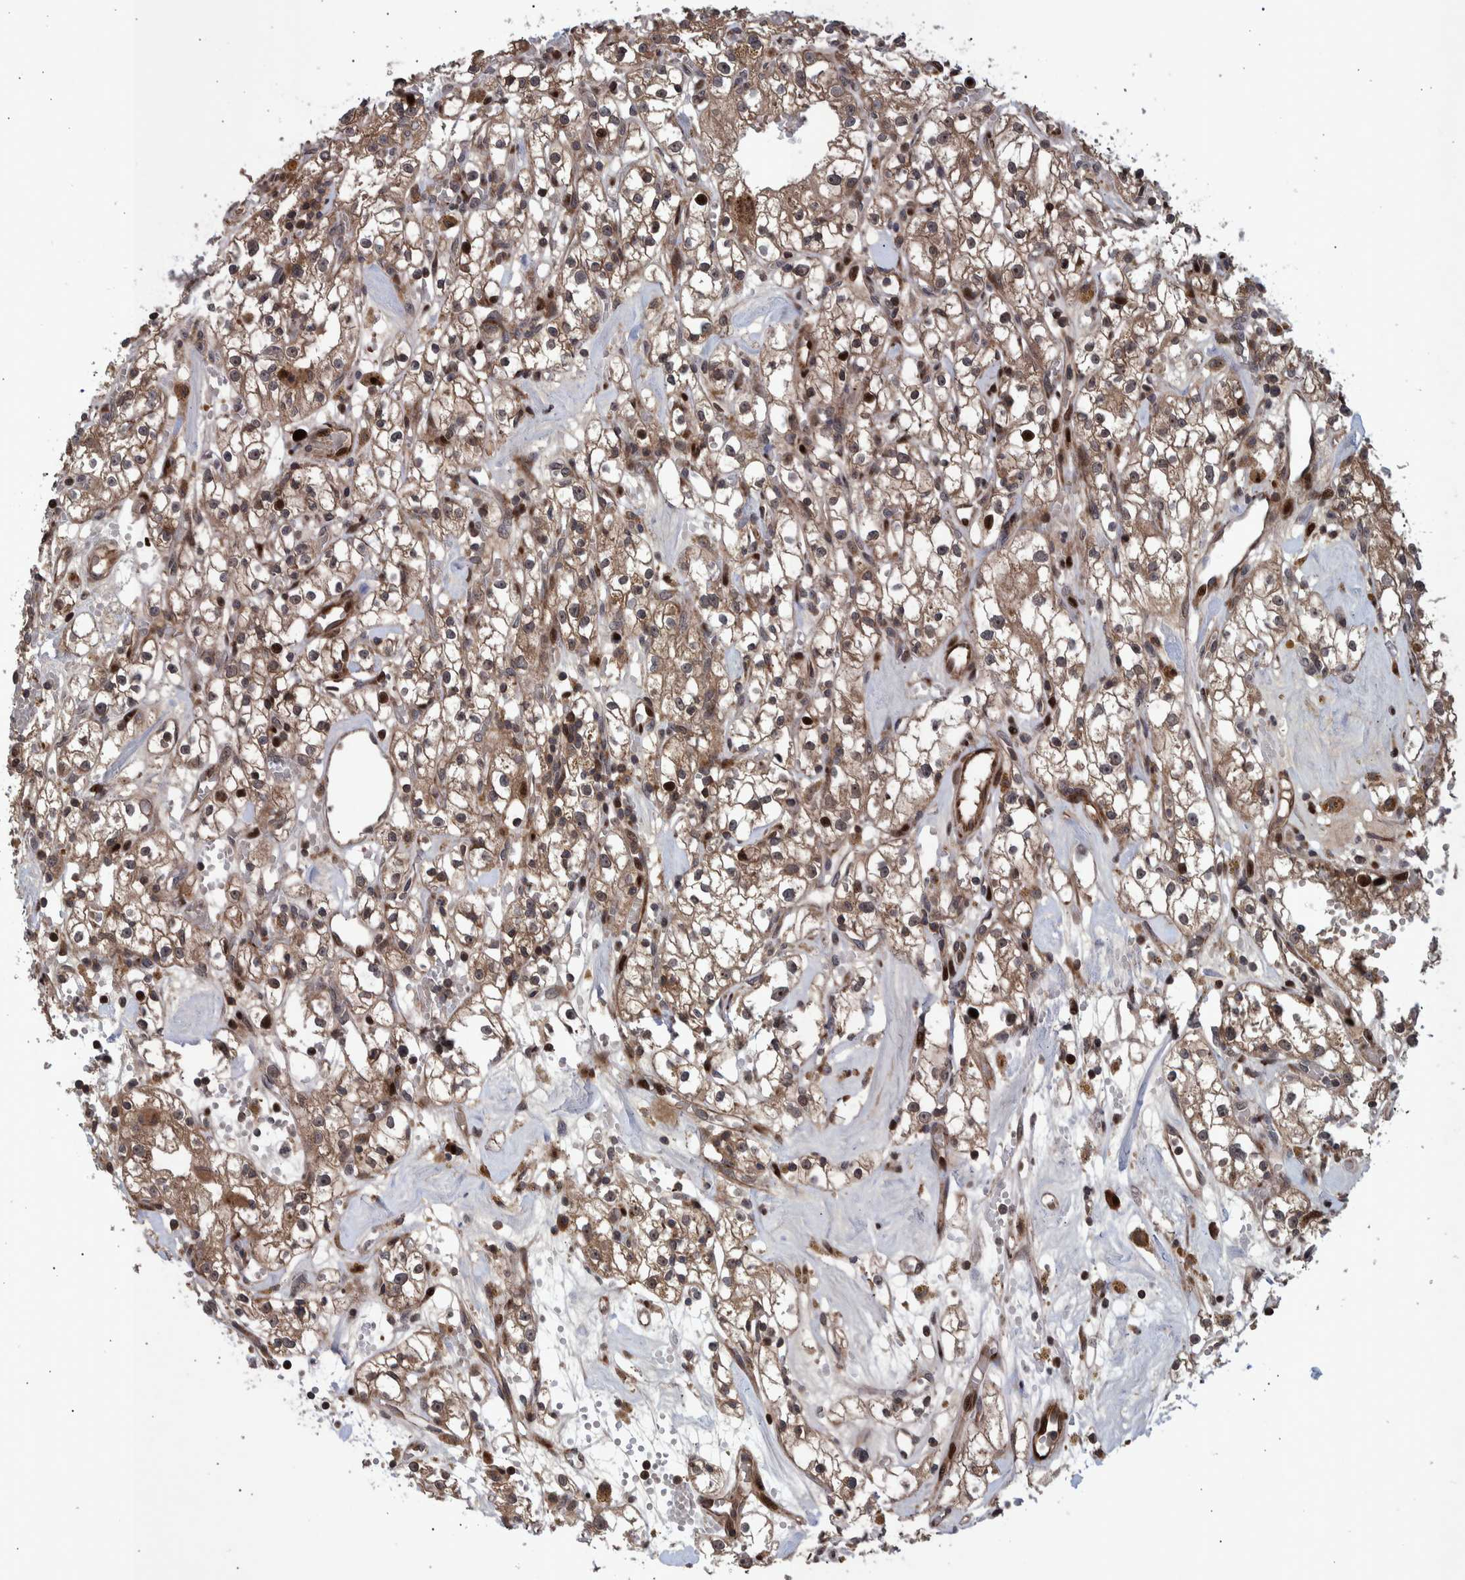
{"staining": {"intensity": "moderate", "quantity": ">75%", "location": "cytoplasmic/membranous,nuclear"}, "tissue": "renal cancer", "cell_type": "Tumor cells", "image_type": "cancer", "snomed": [{"axis": "morphology", "description": "Adenocarcinoma, NOS"}, {"axis": "topography", "description": "Kidney"}], "caption": "Immunohistochemical staining of renal cancer shows medium levels of moderate cytoplasmic/membranous and nuclear protein staining in approximately >75% of tumor cells. (DAB (3,3'-diaminobenzidine) IHC with brightfield microscopy, high magnification).", "gene": "SHISA6", "patient": {"sex": "male", "age": 56}}